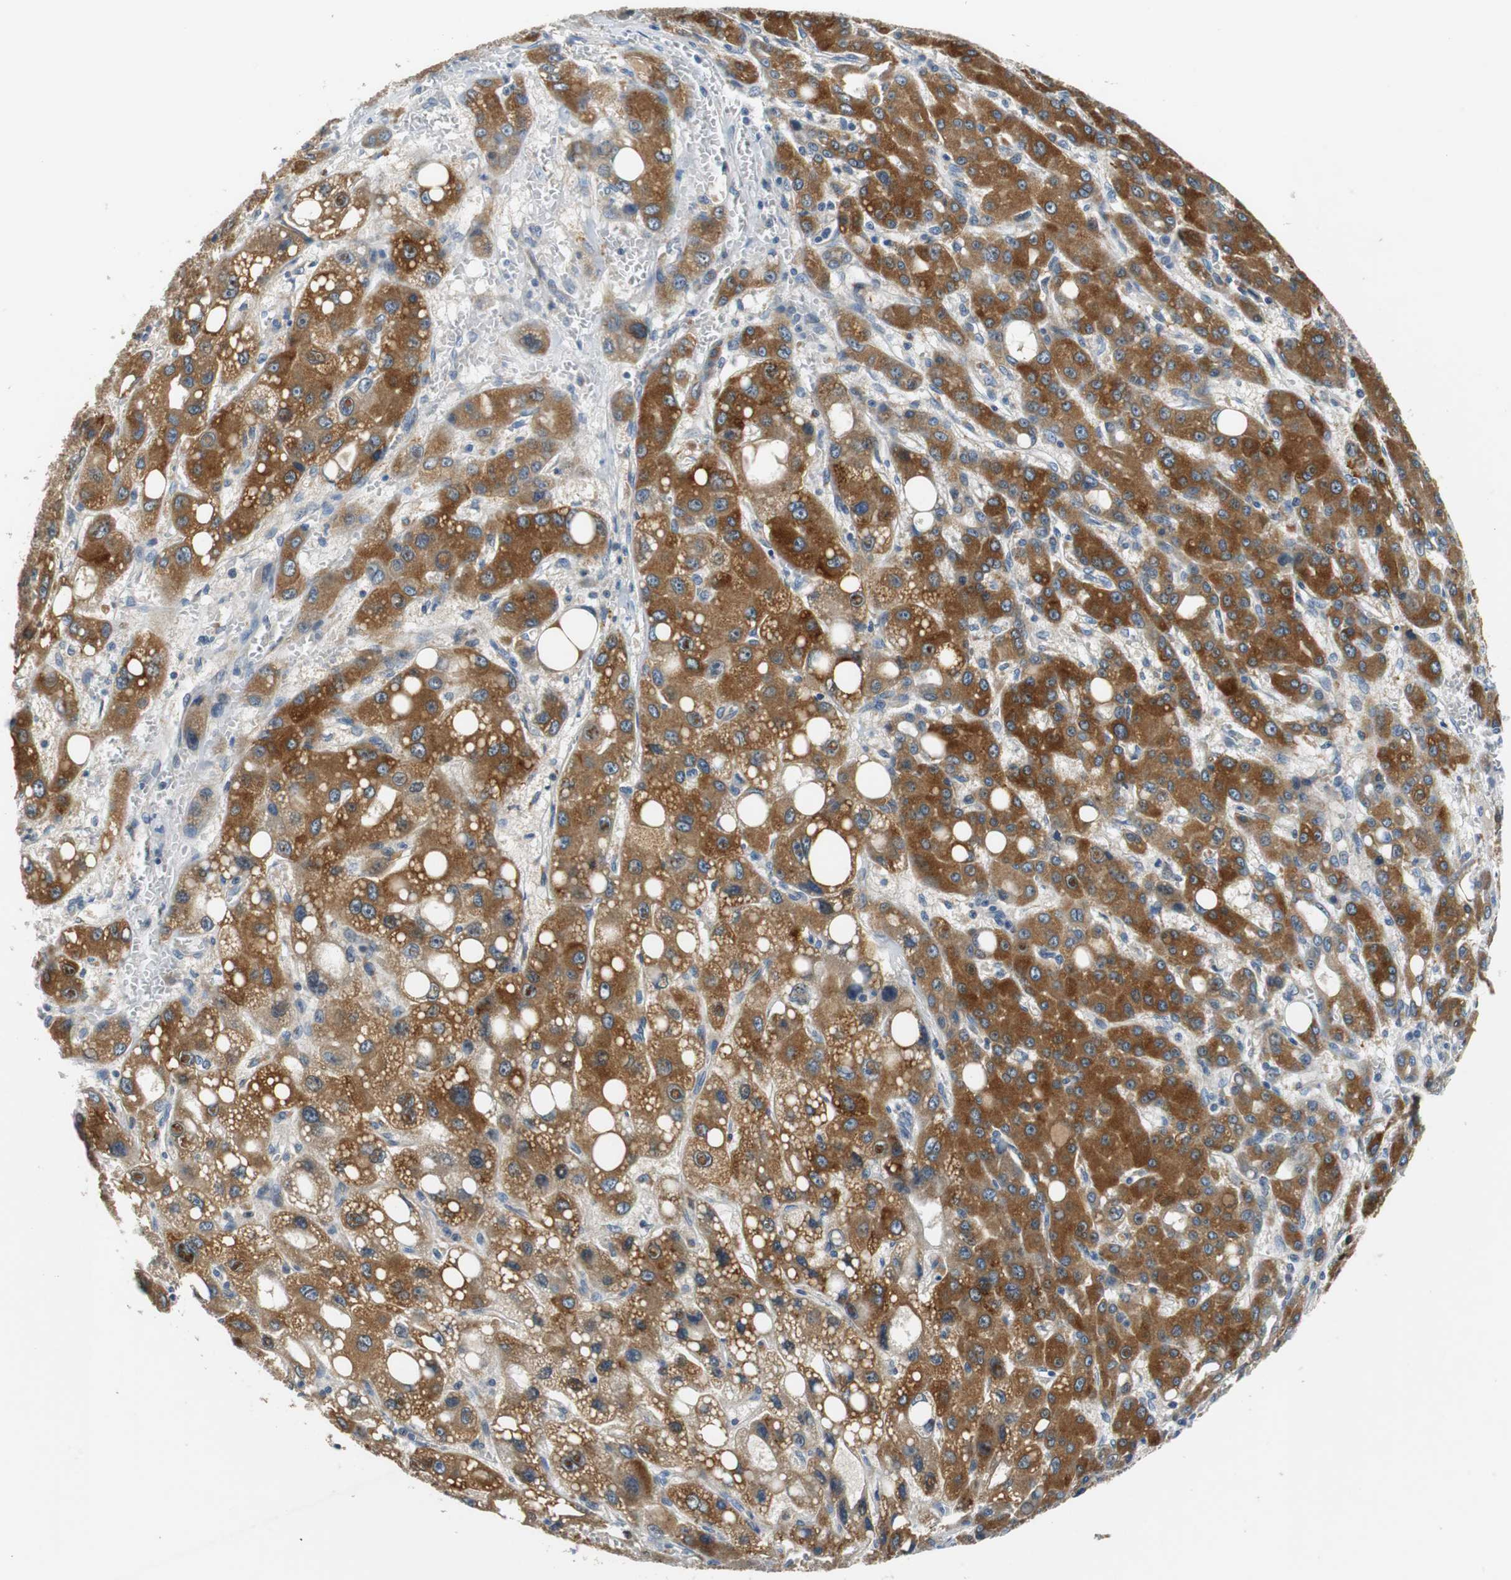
{"staining": {"intensity": "strong", "quantity": ">75%", "location": "cytoplasmic/membranous"}, "tissue": "liver cancer", "cell_type": "Tumor cells", "image_type": "cancer", "snomed": [{"axis": "morphology", "description": "Carcinoma, Hepatocellular, NOS"}, {"axis": "topography", "description": "Liver"}], "caption": "Human hepatocellular carcinoma (liver) stained with a brown dye demonstrates strong cytoplasmic/membranous positive expression in about >75% of tumor cells.", "gene": "FADS2", "patient": {"sex": "male", "age": 55}}